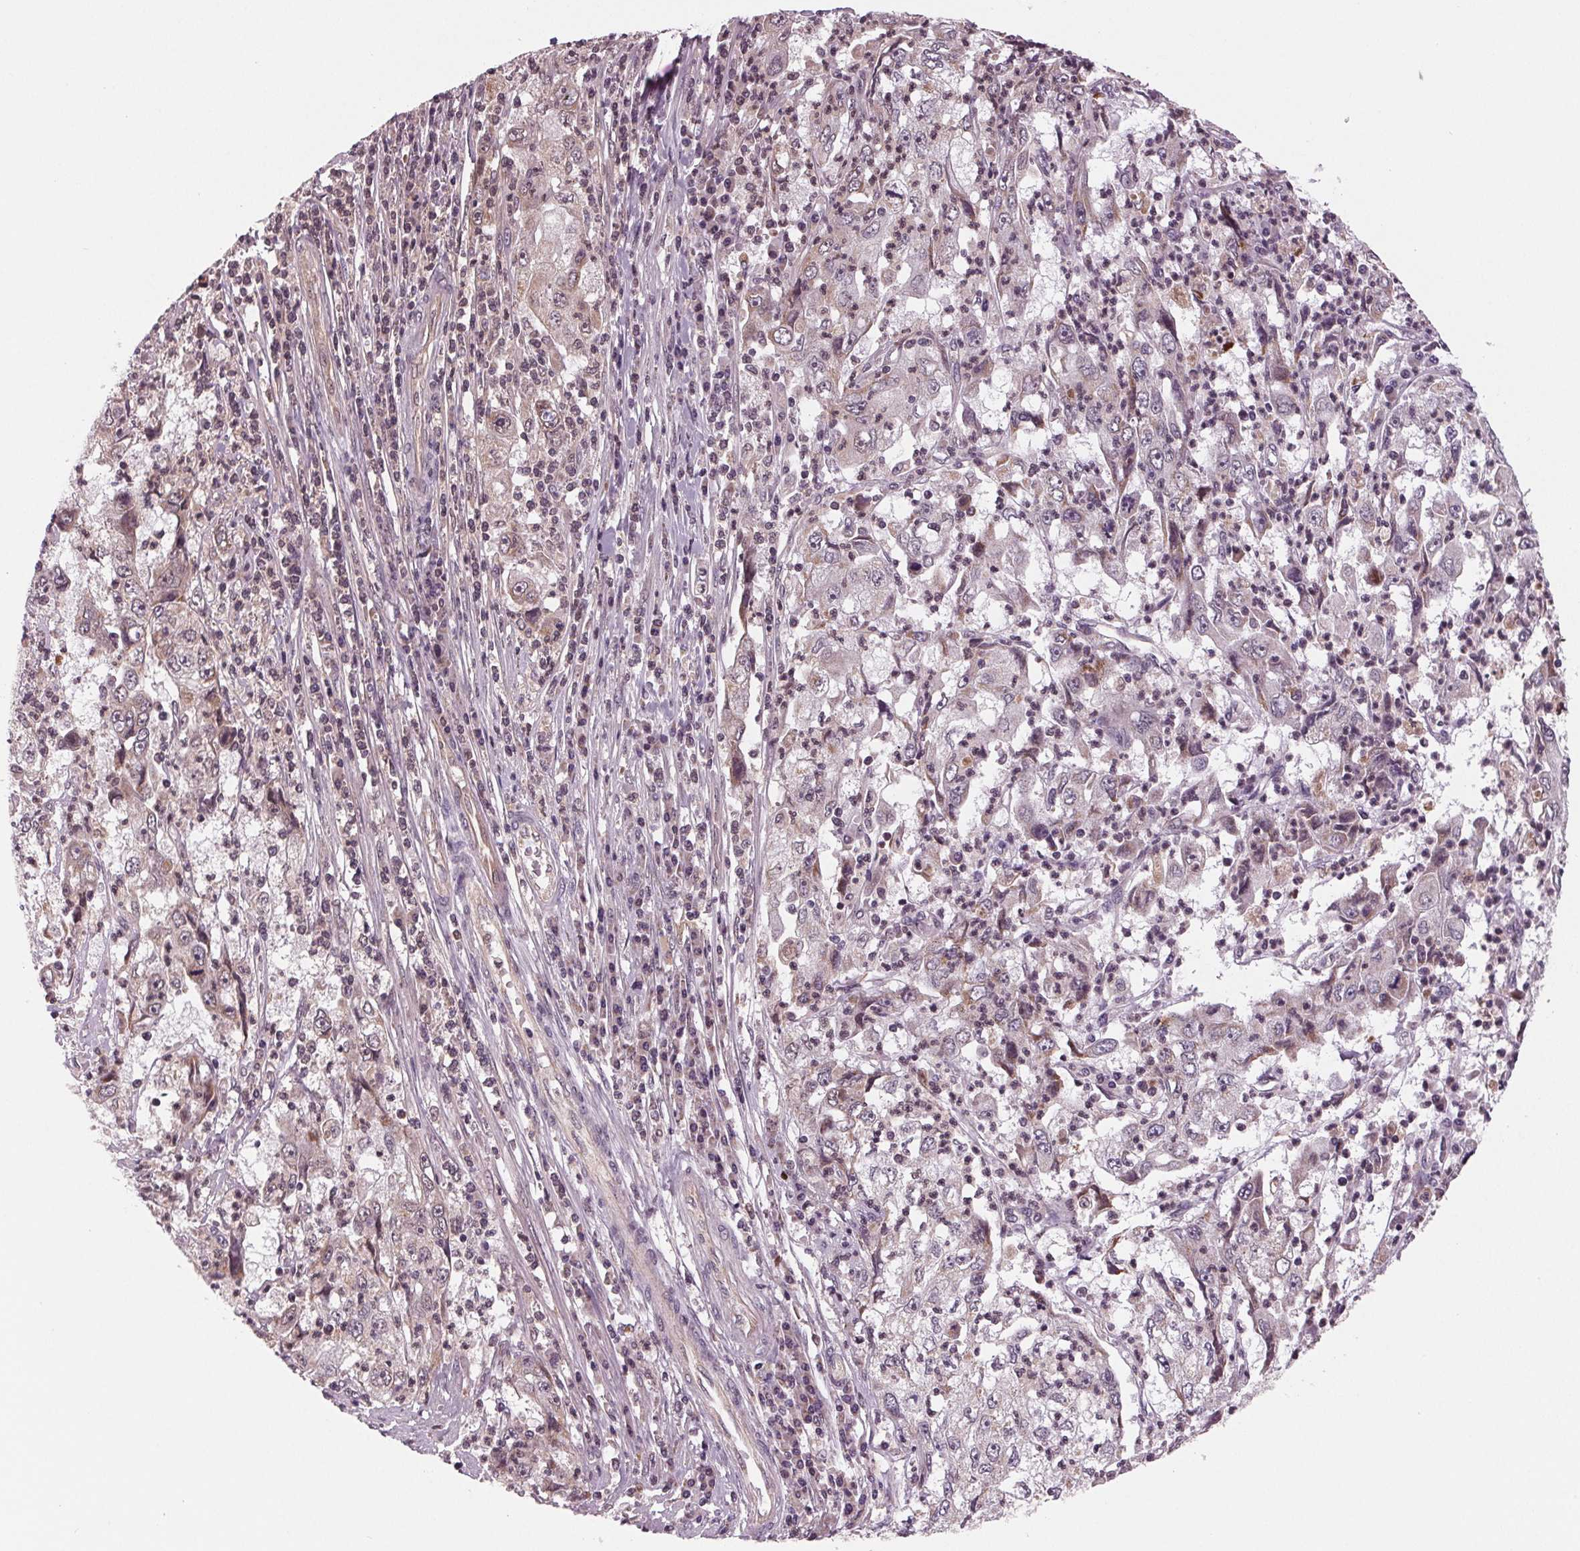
{"staining": {"intensity": "negative", "quantity": "none", "location": "none"}, "tissue": "cervical cancer", "cell_type": "Tumor cells", "image_type": "cancer", "snomed": [{"axis": "morphology", "description": "Squamous cell carcinoma, NOS"}, {"axis": "topography", "description": "Cervix"}], "caption": "This photomicrograph is of squamous cell carcinoma (cervical) stained with immunohistochemistry (IHC) to label a protein in brown with the nuclei are counter-stained blue. There is no staining in tumor cells. (Brightfield microscopy of DAB (3,3'-diaminobenzidine) immunohistochemistry at high magnification).", "gene": "STAT3", "patient": {"sex": "female", "age": 36}}